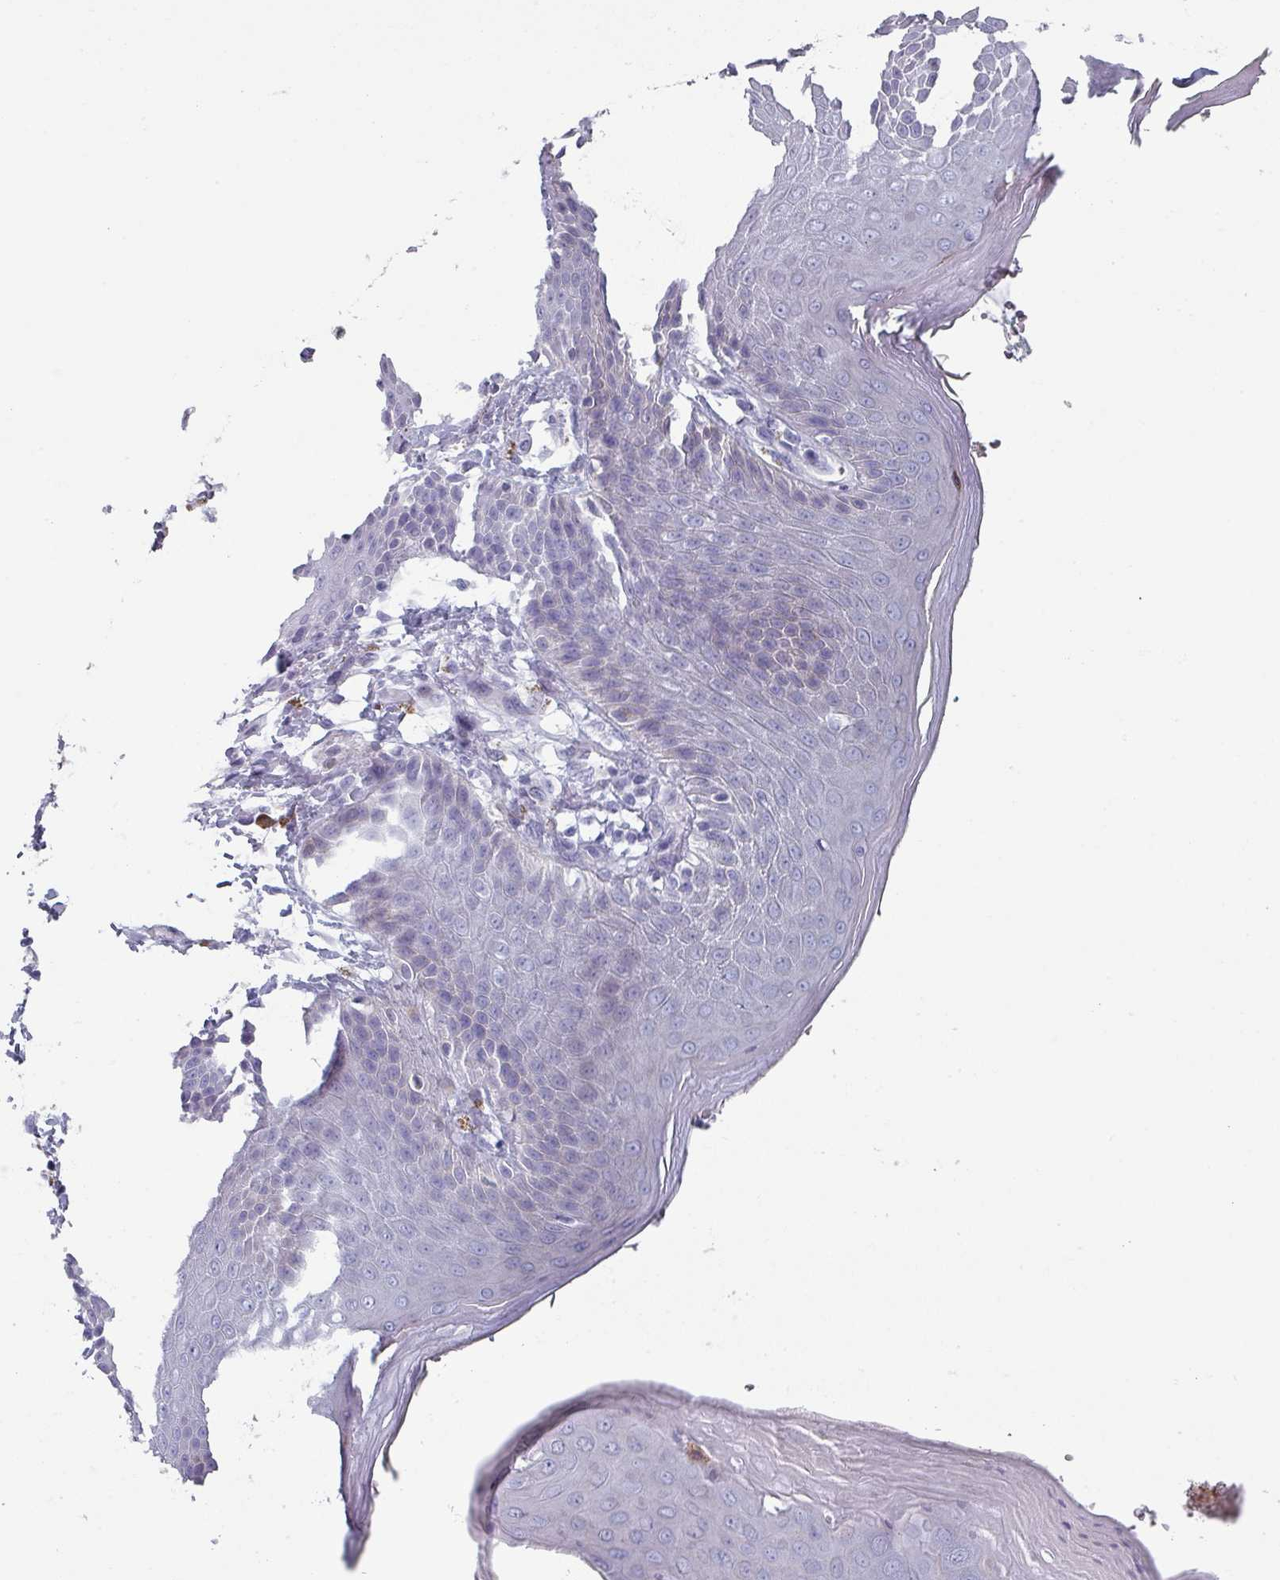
{"staining": {"intensity": "negative", "quantity": "none", "location": "none"}, "tissue": "skin", "cell_type": "Epidermal cells", "image_type": "normal", "snomed": [{"axis": "morphology", "description": "Normal tissue, NOS"}, {"axis": "topography", "description": "Peripheral nerve tissue"}], "caption": "Immunohistochemistry photomicrograph of benign skin: skin stained with DAB displays no significant protein positivity in epidermal cells. (DAB (3,3'-diaminobenzidine) immunohistochemistry, high magnification).", "gene": "SLC35G2", "patient": {"sex": "male", "age": 51}}